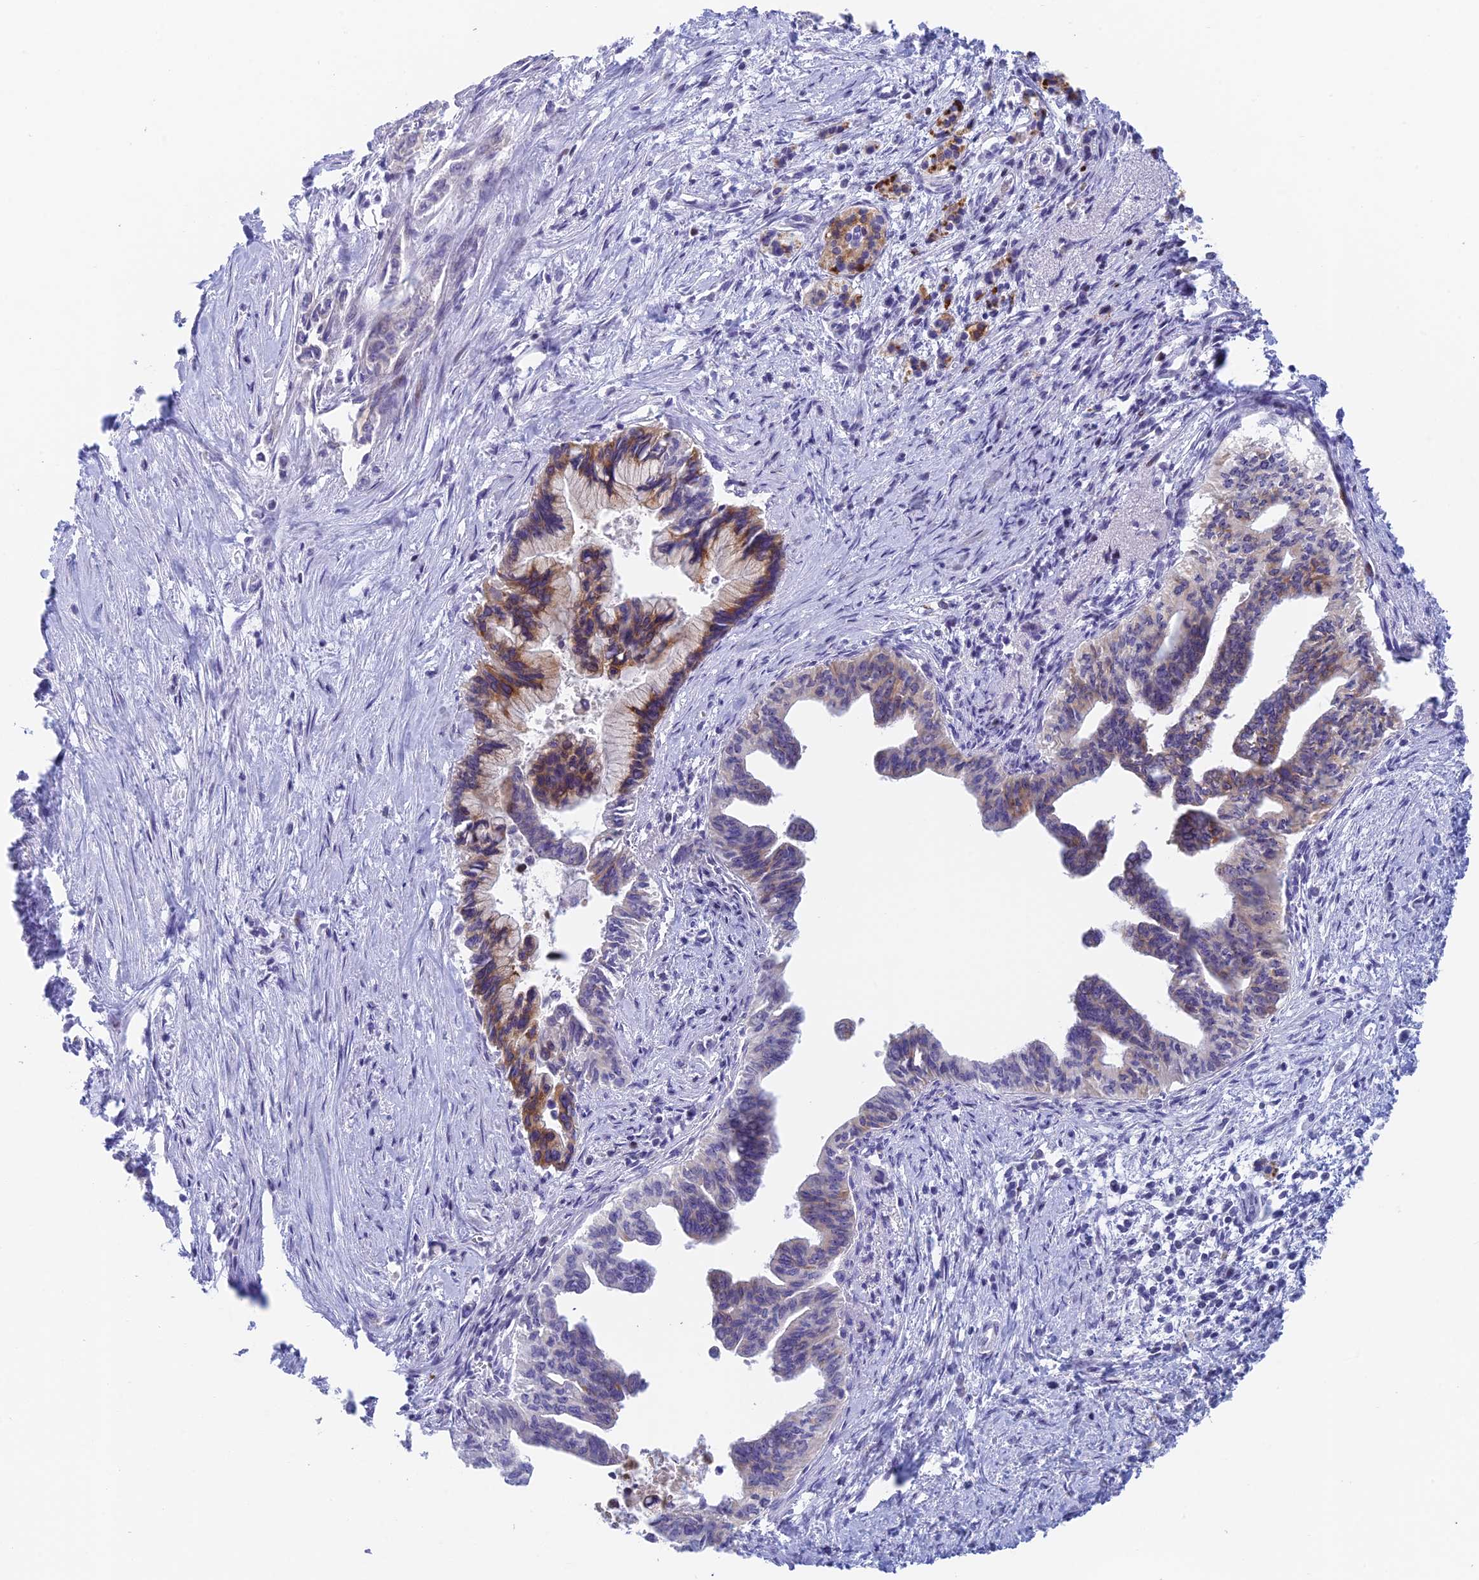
{"staining": {"intensity": "moderate", "quantity": "25%-75%", "location": "cytoplasmic/membranous"}, "tissue": "pancreatic cancer", "cell_type": "Tumor cells", "image_type": "cancer", "snomed": [{"axis": "morphology", "description": "Adenocarcinoma, NOS"}, {"axis": "topography", "description": "Pancreas"}], "caption": "High-magnification brightfield microscopy of pancreatic adenocarcinoma stained with DAB (3,3'-diaminobenzidine) (brown) and counterstained with hematoxylin (blue). tumor cells exhibit moderate cytoplasmic/membranous positivity is present in about25%-75% of cells.", "gene": "REXO5", "patient": {"sex": "female", "age": 83}}